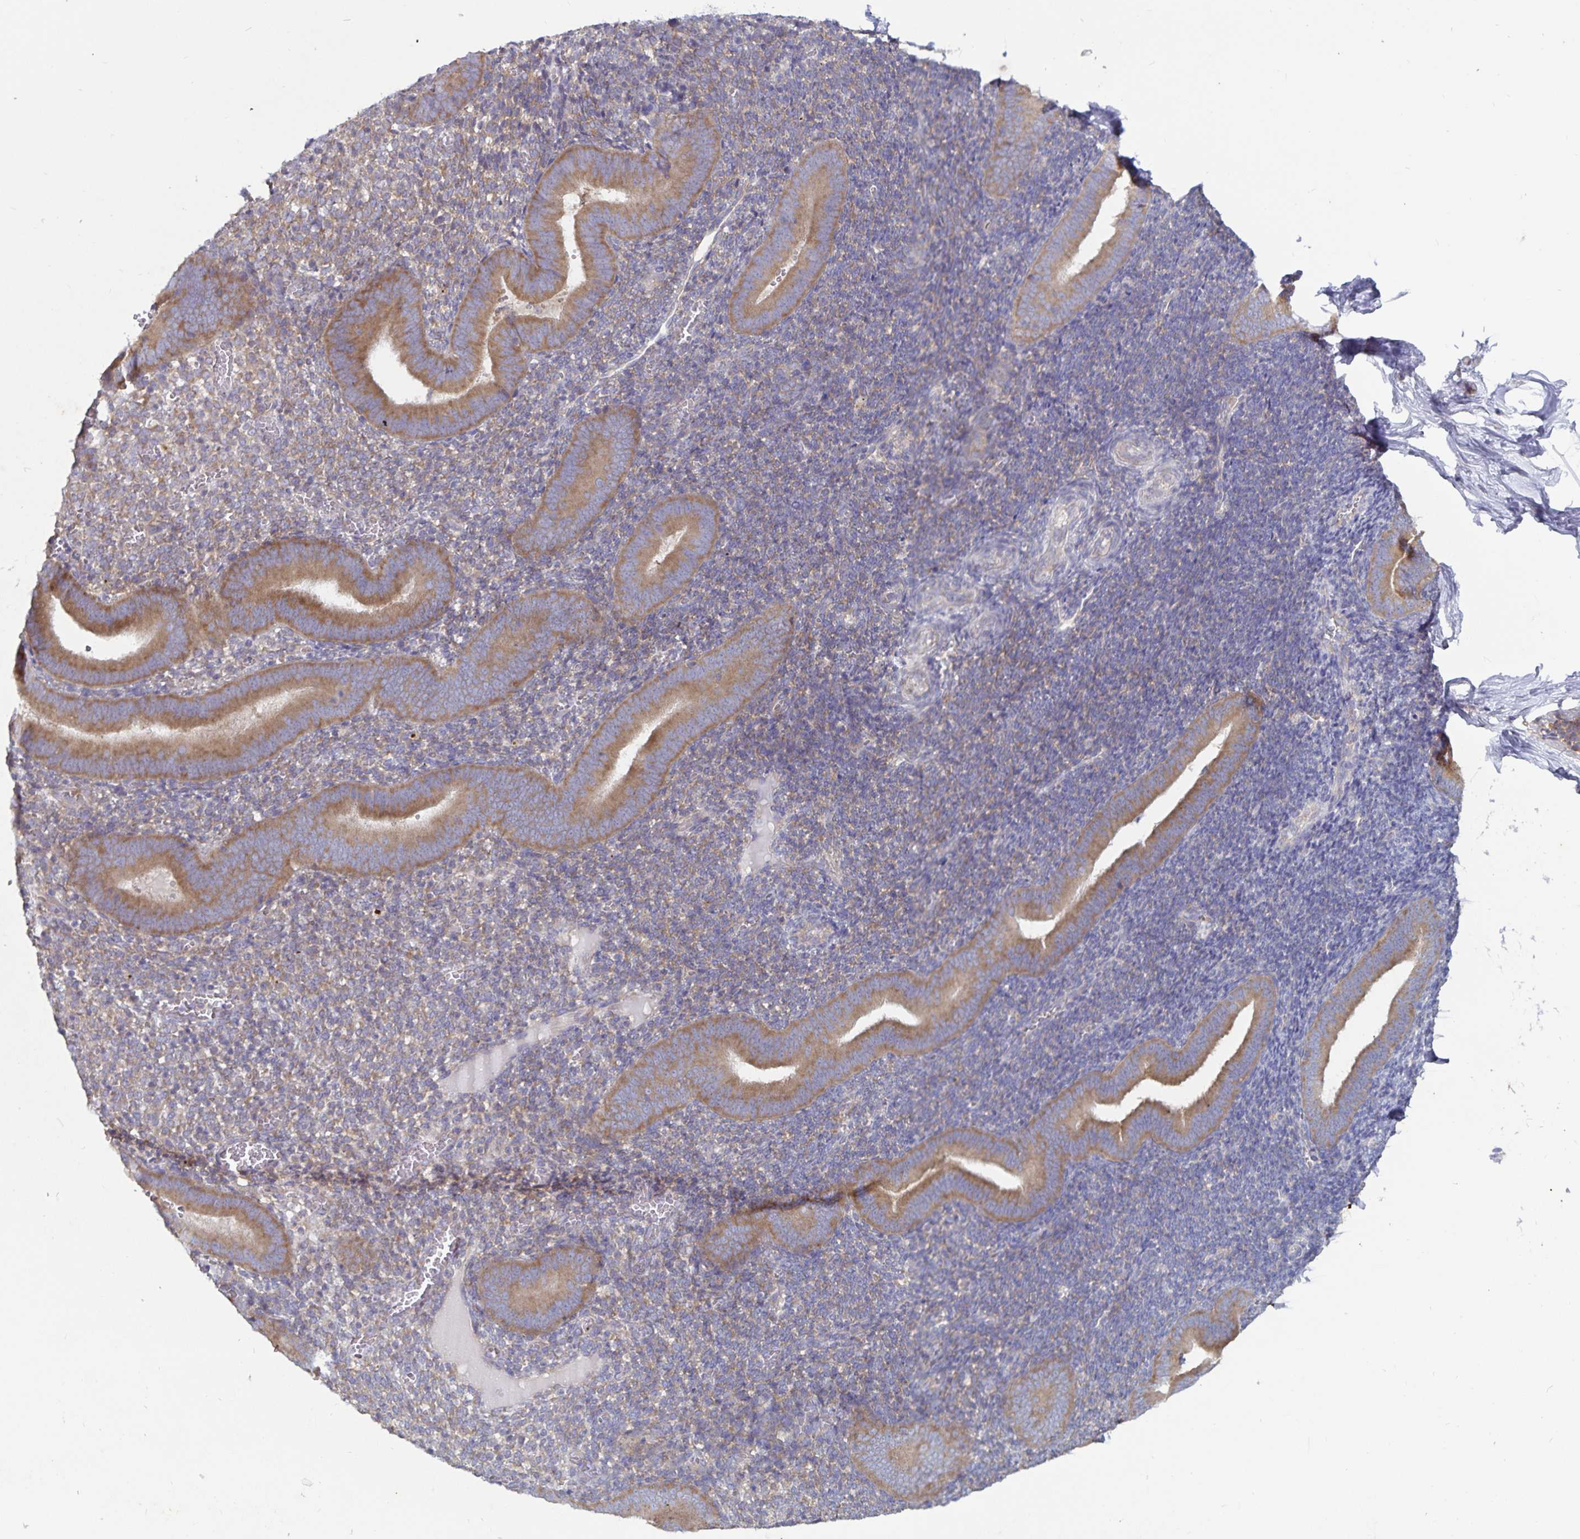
{"staining": {"intensity": "moderate", "quantity": "<25%", "location": "cytoplasmic/membranous"}, "tissue": "endometrium", "cell_type": "Cells in endometrial stroma", "image_type": "normal", "snomed": [{"axis": "morphology", "description": "Normal tissue, NOS"}, {"axis": "topography", "description": "Endometrium"}], "caption": "Immunohistochemical staining of benign human endometrium exhibits moderate cytoplasmic/membranous protein expression in approximately <25% of cells in endometrial stroma.", "gene": "FAM120A", "patient": {"sex": "female", "age": 25}}